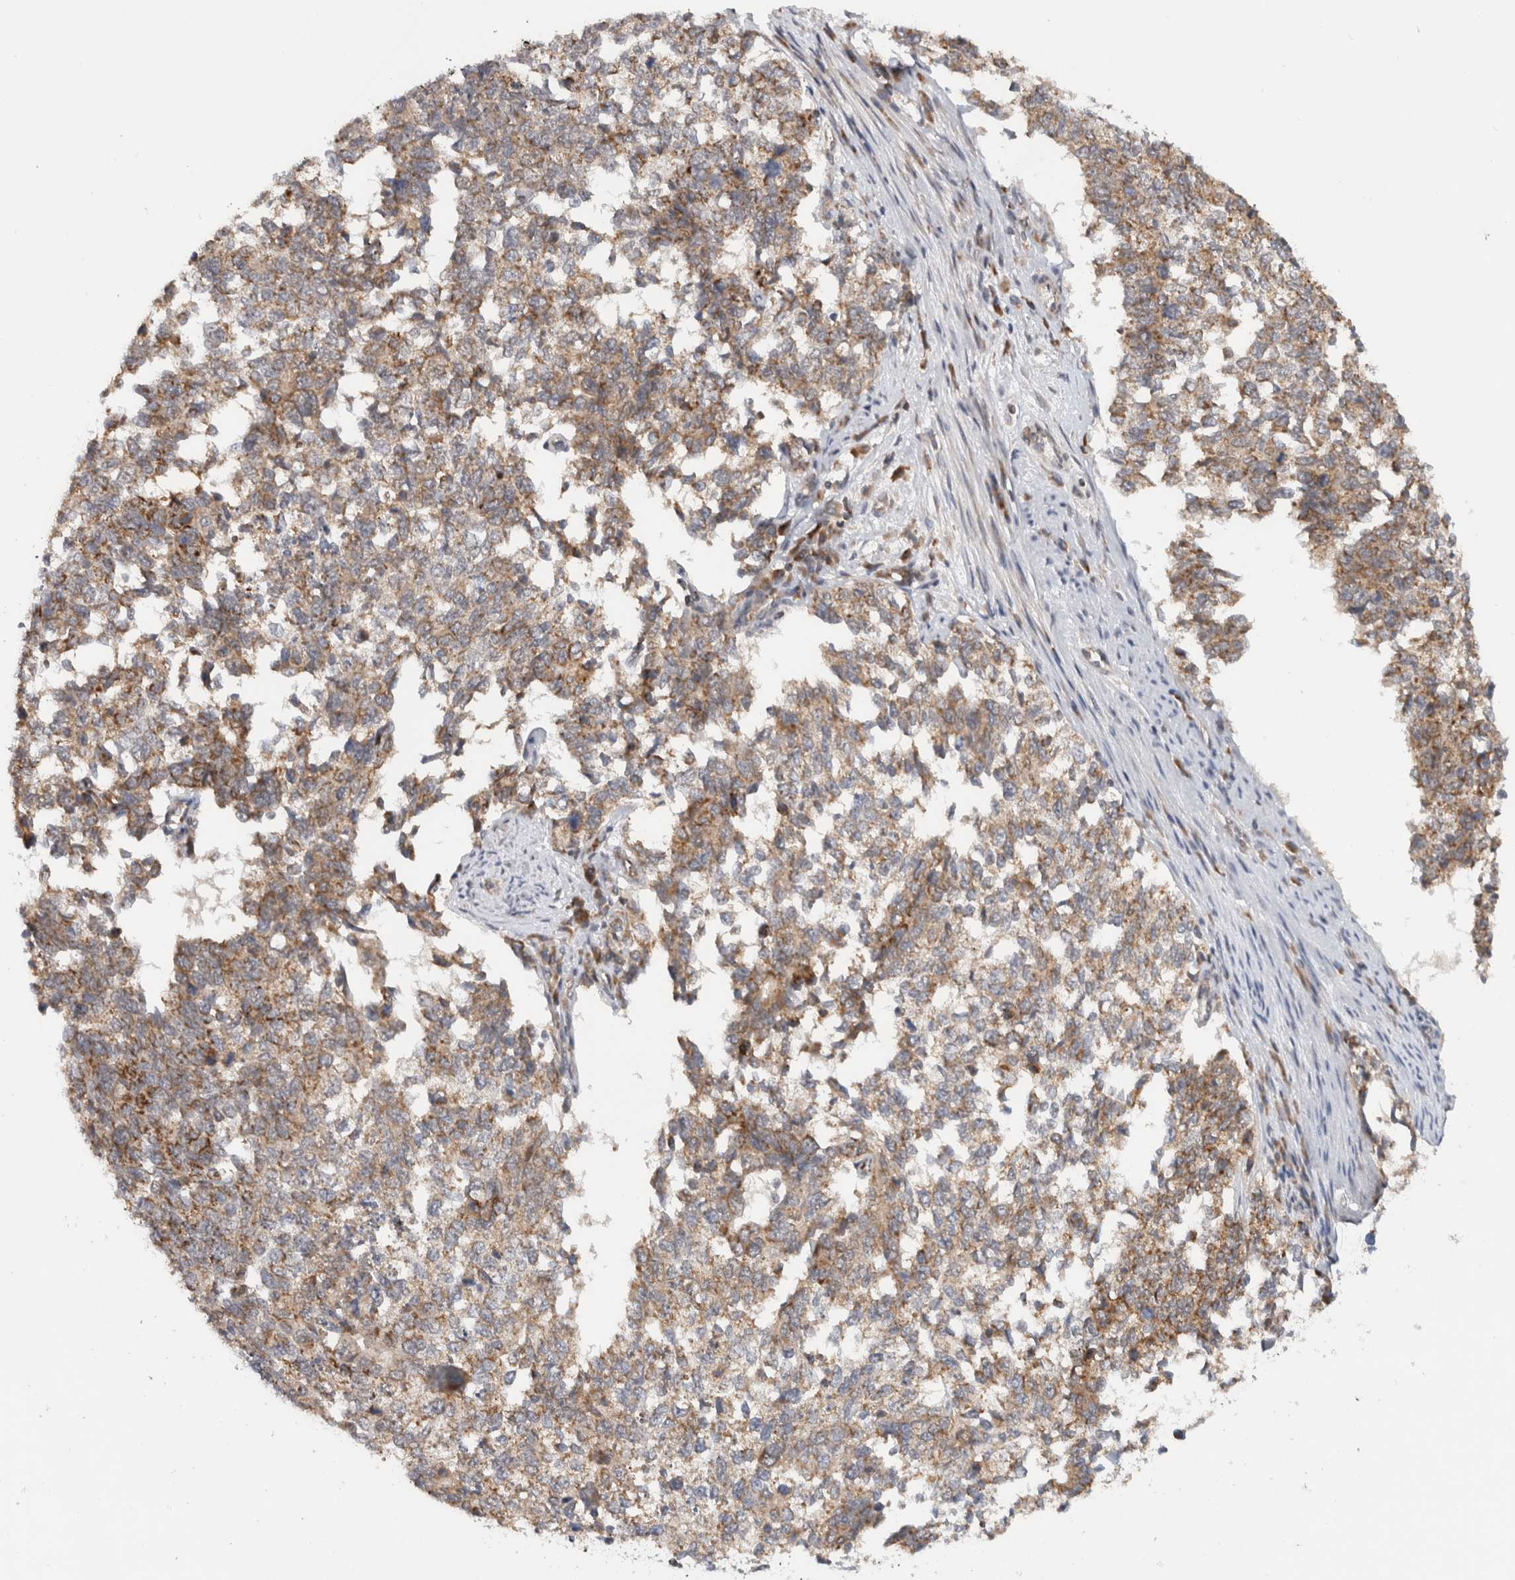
{"staining": {"intensity": "weak", "quantity": ">75%", "location": "cytoplasmic/membranous"}, "tissue": "cervical cancer", "cell_type": "Tumor cells", "image_type": "cancer", "snomed": [{"axis": "morphology", "description": "Squamous cell carcinoma, NOS"}, {"axis": "topography", "description": "Cervix"}], "caption": "The histopathology image exhibits immunohistochemical staining of cervical cancer (squamous cell carcinoma). There is weak cytoplasmic/membranous positivity is identified in about >75% of tumor cells.", "gene": "CMC2", "patient": {"sex": "female", "age": 63}}